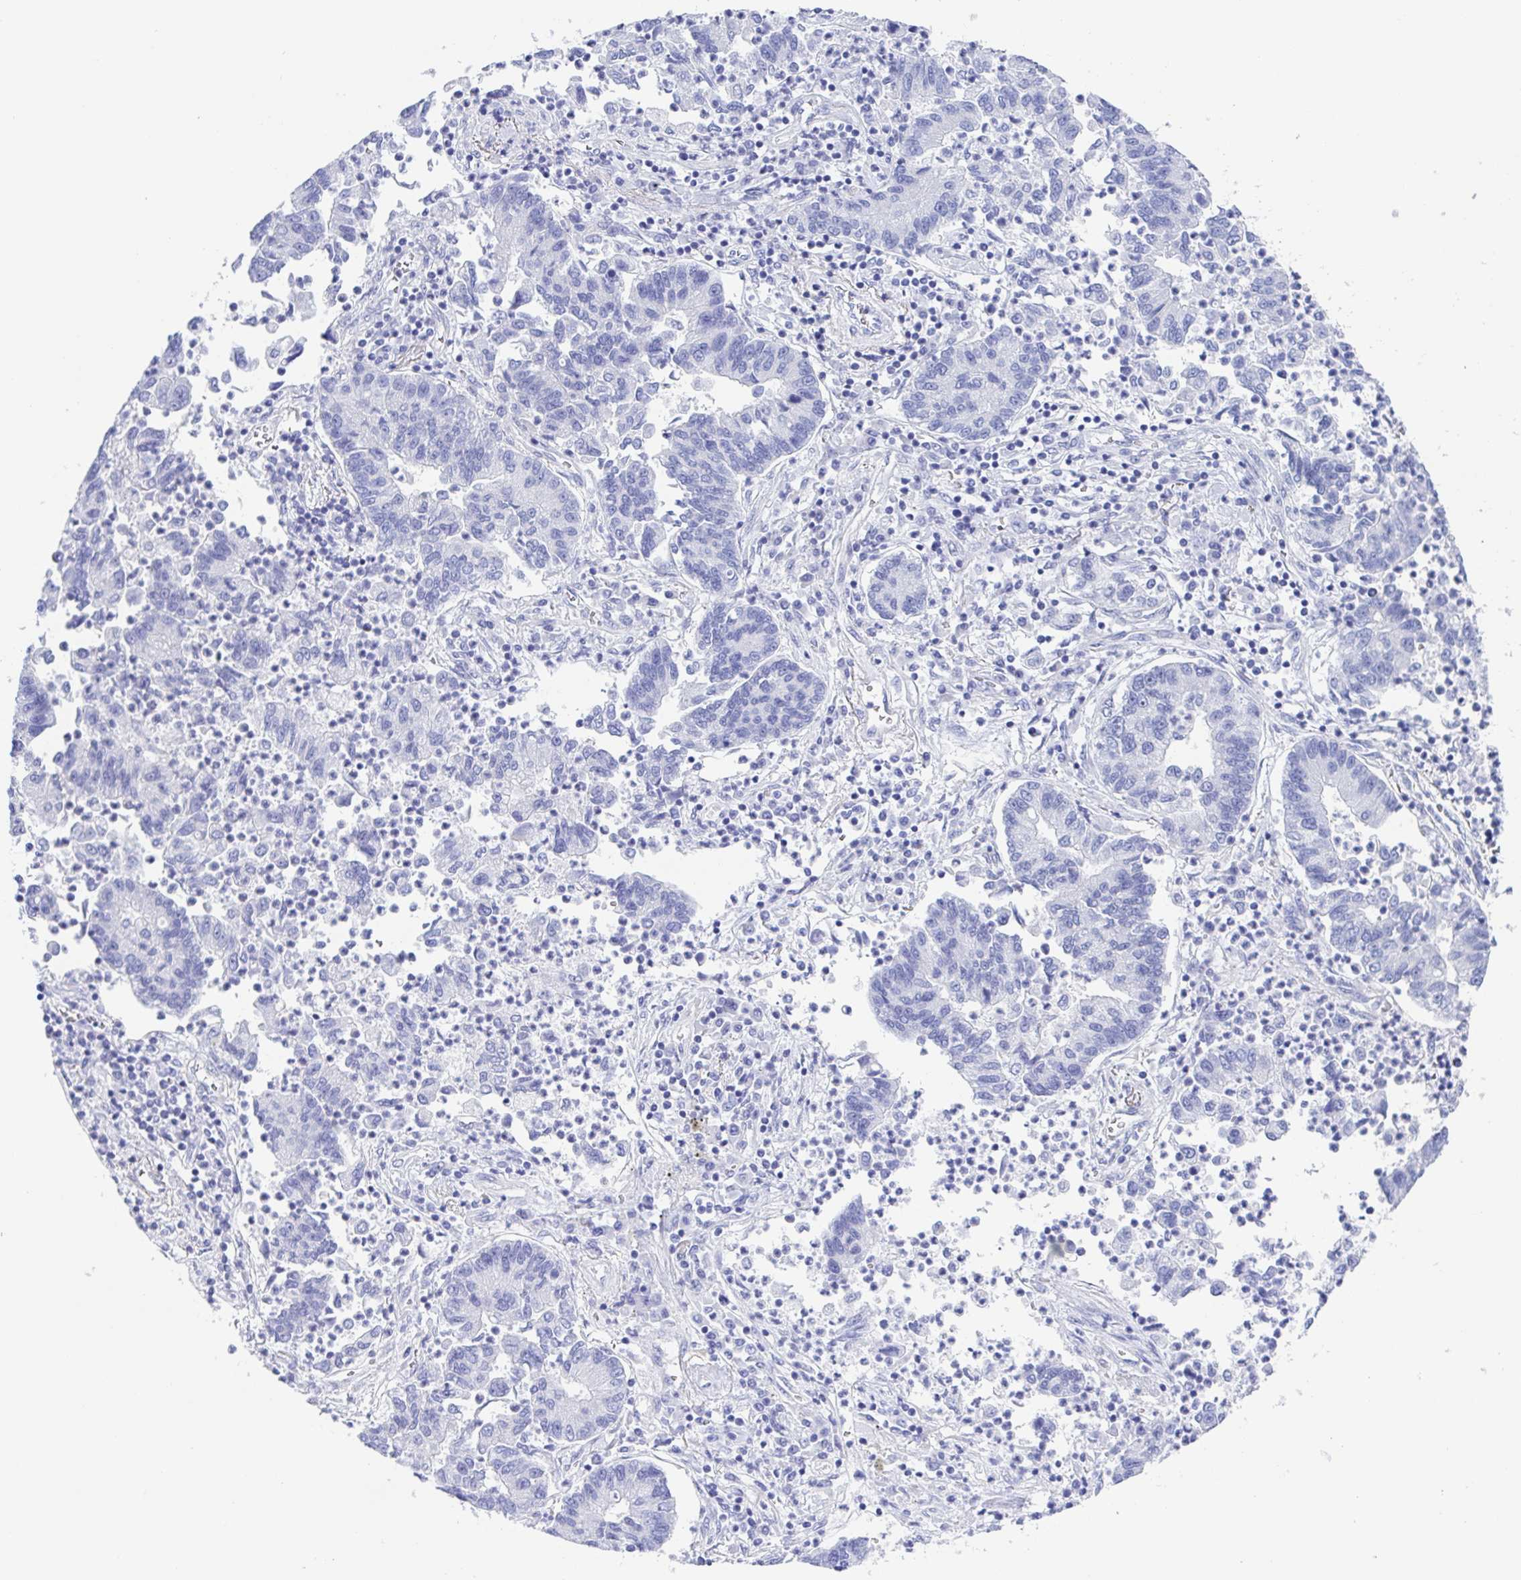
{"staining": {"intensity": "negative", "quantity": "none", "location": "none"}, "tissue": "lung cancer", "cell_type": "Tumor cells", "image_type": "cancer", "snomed": [{"axis": "morphology", "description": "Adenocarcinoma, NOS"}, {"axis": "topography", "description": "Lung"}], "caption": "Histopathology image shows no significant protein positivity in tumor cells of lung cancer (adenocarcinoma).", "gene": "MUCL3", "patient": {"sex": "female", "age": 57}}